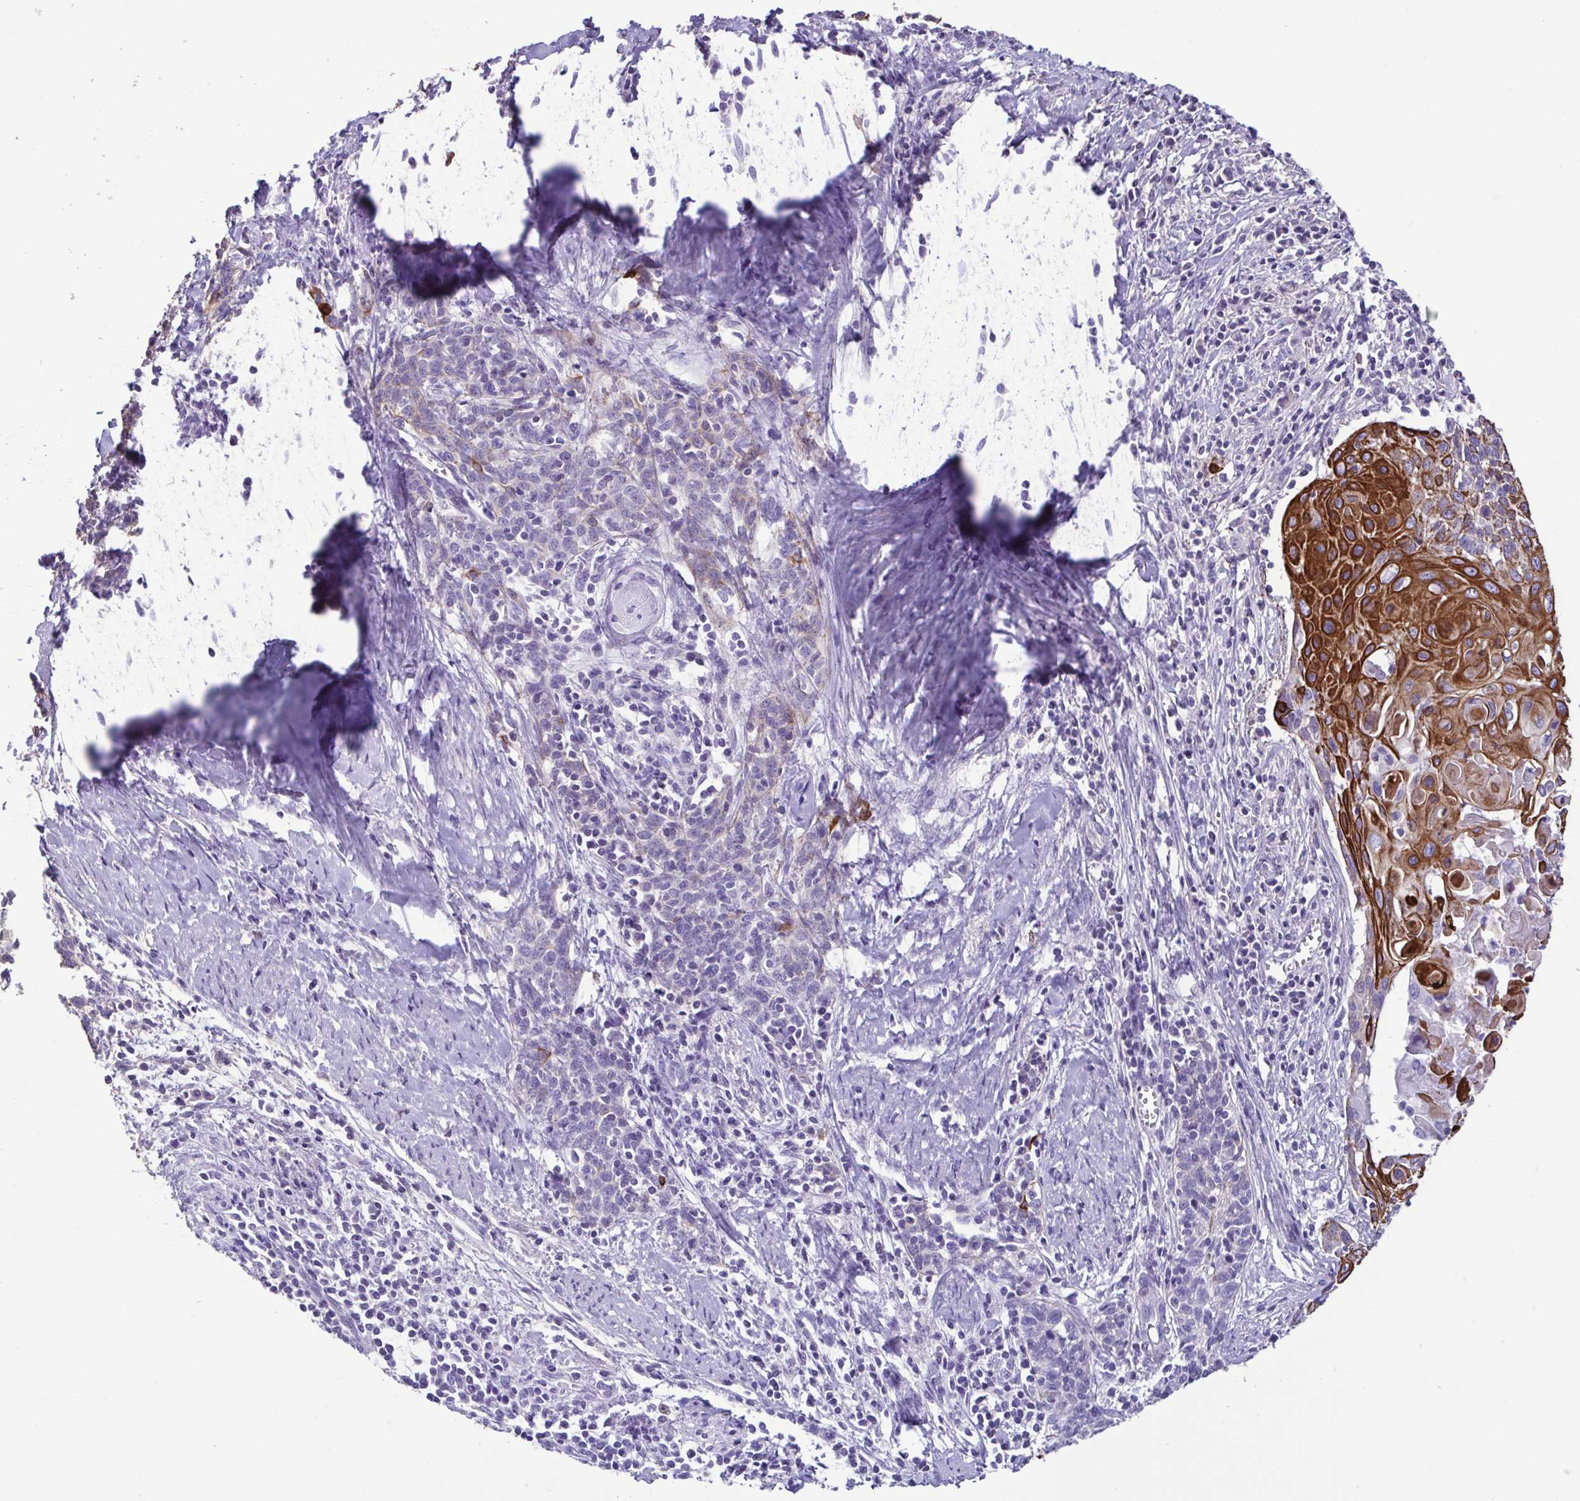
{"staining": {"intensity": "strong", "quantity": "25%-75%", "location": "cytoplasmic/membranous"}, "tissue": "cervical cancer", "cell_type": "Tumor cells", "image_type": "cancer", "snomed": [{"axis": "morphology", "description": "Squamous cell carcinoma, NOS"}, {"axis": "topography", "description": "Cervix"}], "caption": "Protein expression analysis of human cervical squamous cell carcinoma reveals strong cytoplasmic/membranous positivity in approximately 25%-75% of tumor cells. Using DAB (brown) and hematoxylin (blue) stains, captured at high magnification using brightfield microscopy.", "gene": "PLA2G4E", "patient": {"sex": "female", "age": 39}}